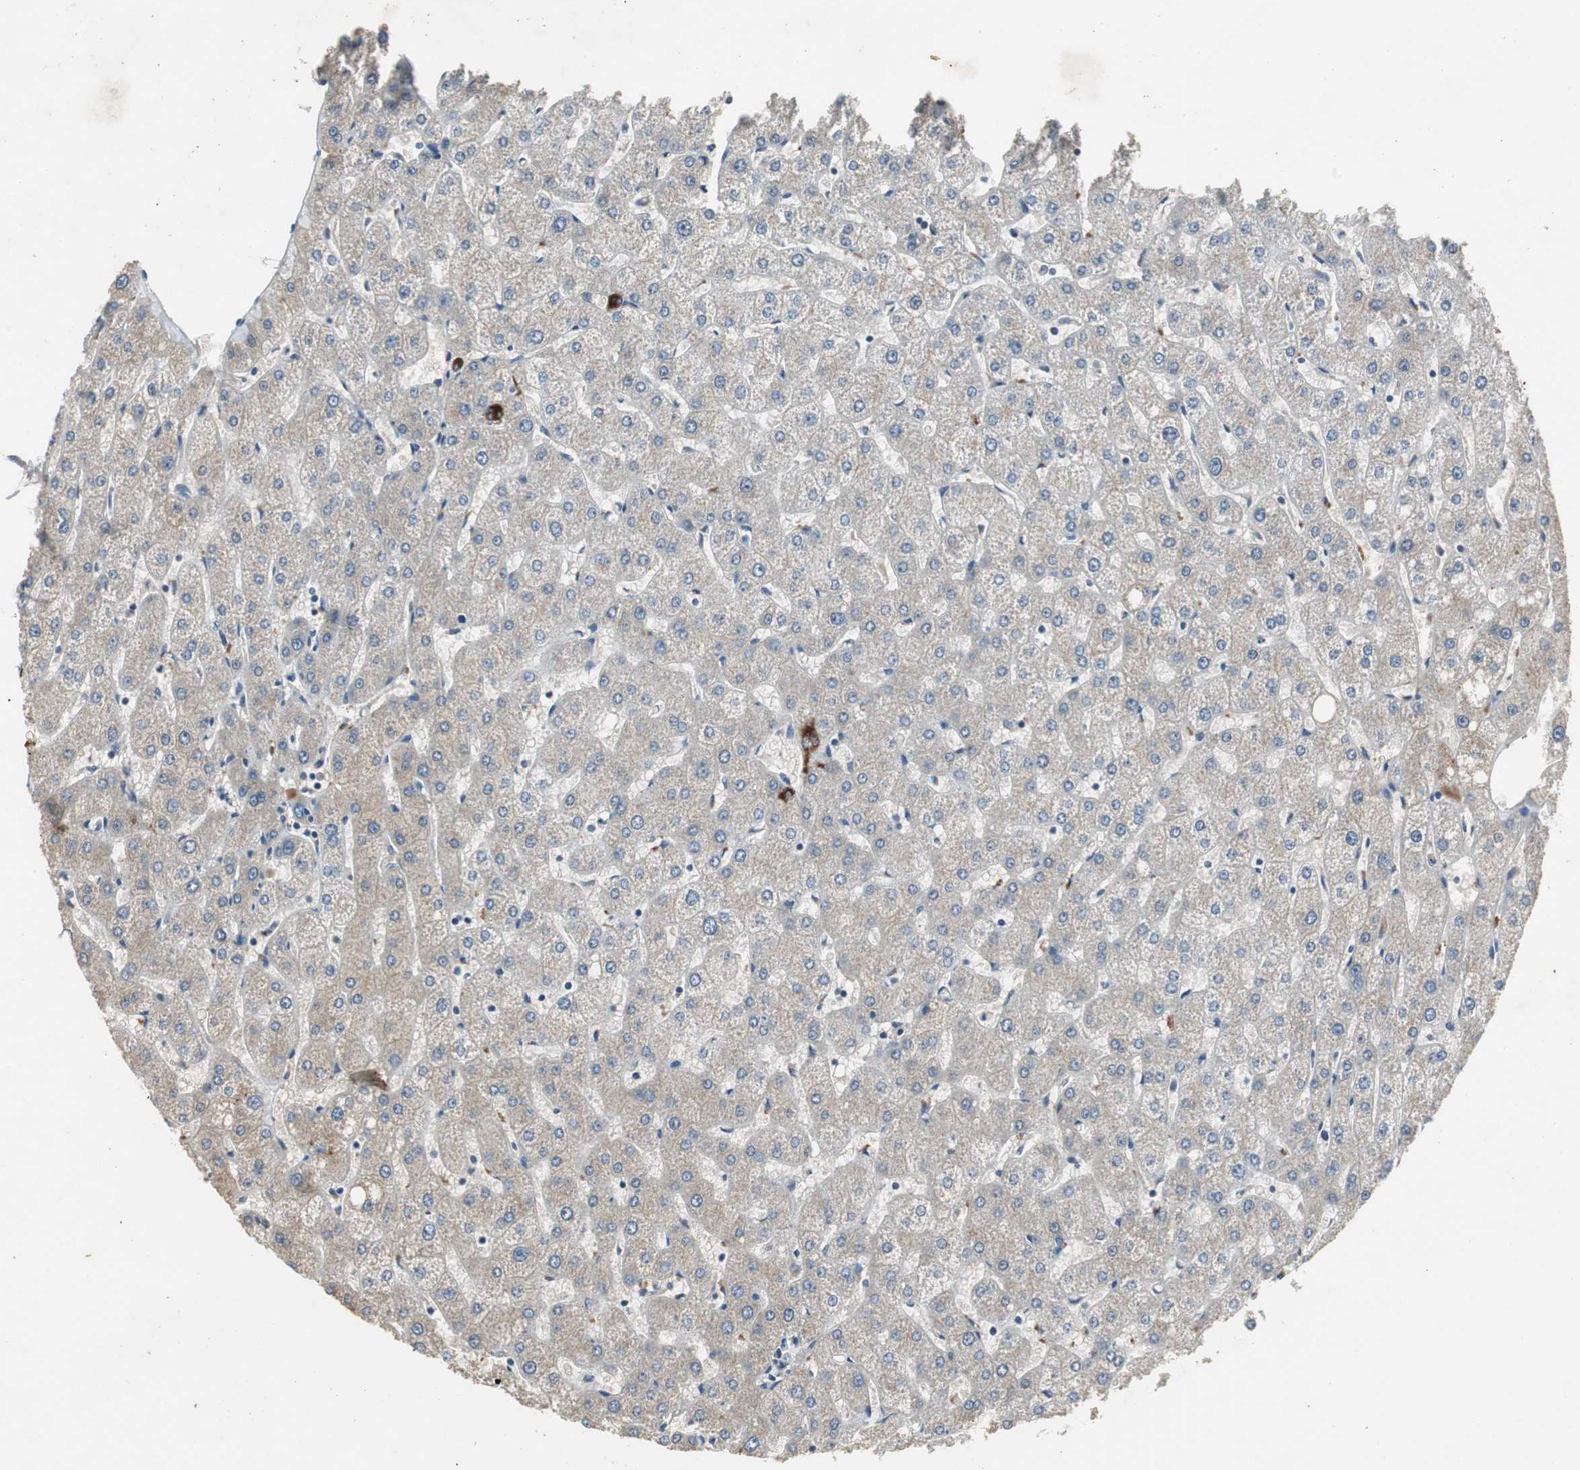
{"staining": {"intensity": "strong", "quantity": ">75%", "location": "cytoplasmic/membranous"}, "tissue": "liver", "cell_type": "Cholangiocytes", "image_type": "normal", "snomed": [{"axis": "morphology", "description": "Normal tissue, NOS"}, {"axis": "topography", "description": "Liver"}], "caption": "Immunohistochemistry (DAB (3,3'-diaminobenzidine)) staining of benign liver displays strong cytoplasmic/membranous protein staining in approximately >75% of cholangiocytes.", "gene": "PTPRN2", "patient": {"sex": "male", "age": 67}}